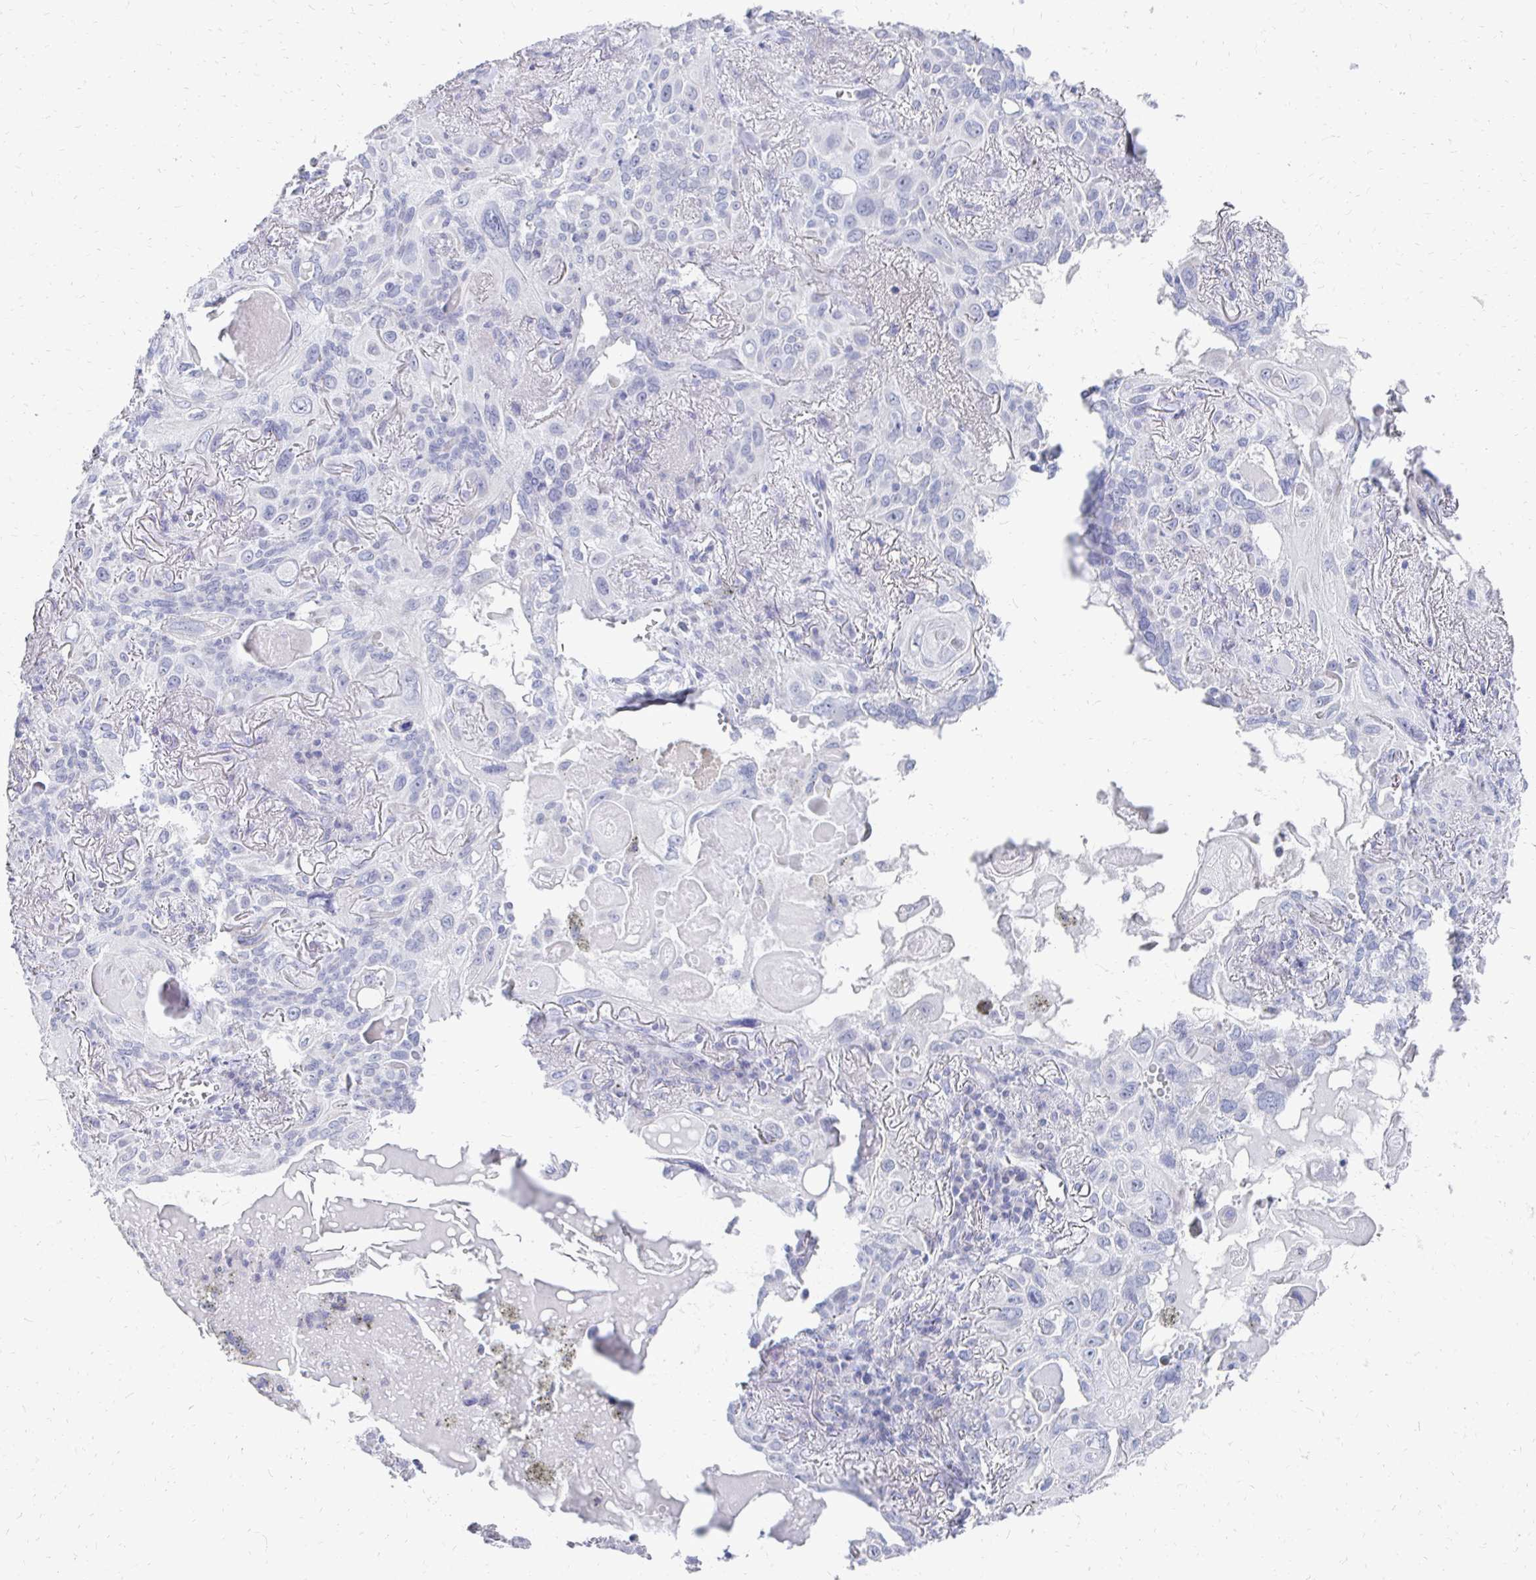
{"staining": {"intensity": "negative", "quantity": "none", "location": "none"}, "tissue": "lung cancer", "cell_type": "Tumor cells", "image_type": "cancer", "snomed": [{"axis": "morphology", "description": "Squamous cell carcinoma, NOS"}, {"axis": "topography", "description": "Lung"}], "caption": "Immunohistochemistry of human lung cancer (squamous cell carcinoma) shows no positivity in tumor cells. (Brightfield microscopy of DAB (3,3'-diaminobenzidine) IHC at high magnification).", "gene": "SYCP3", "patient": {"sex": "male", "age": 79}}